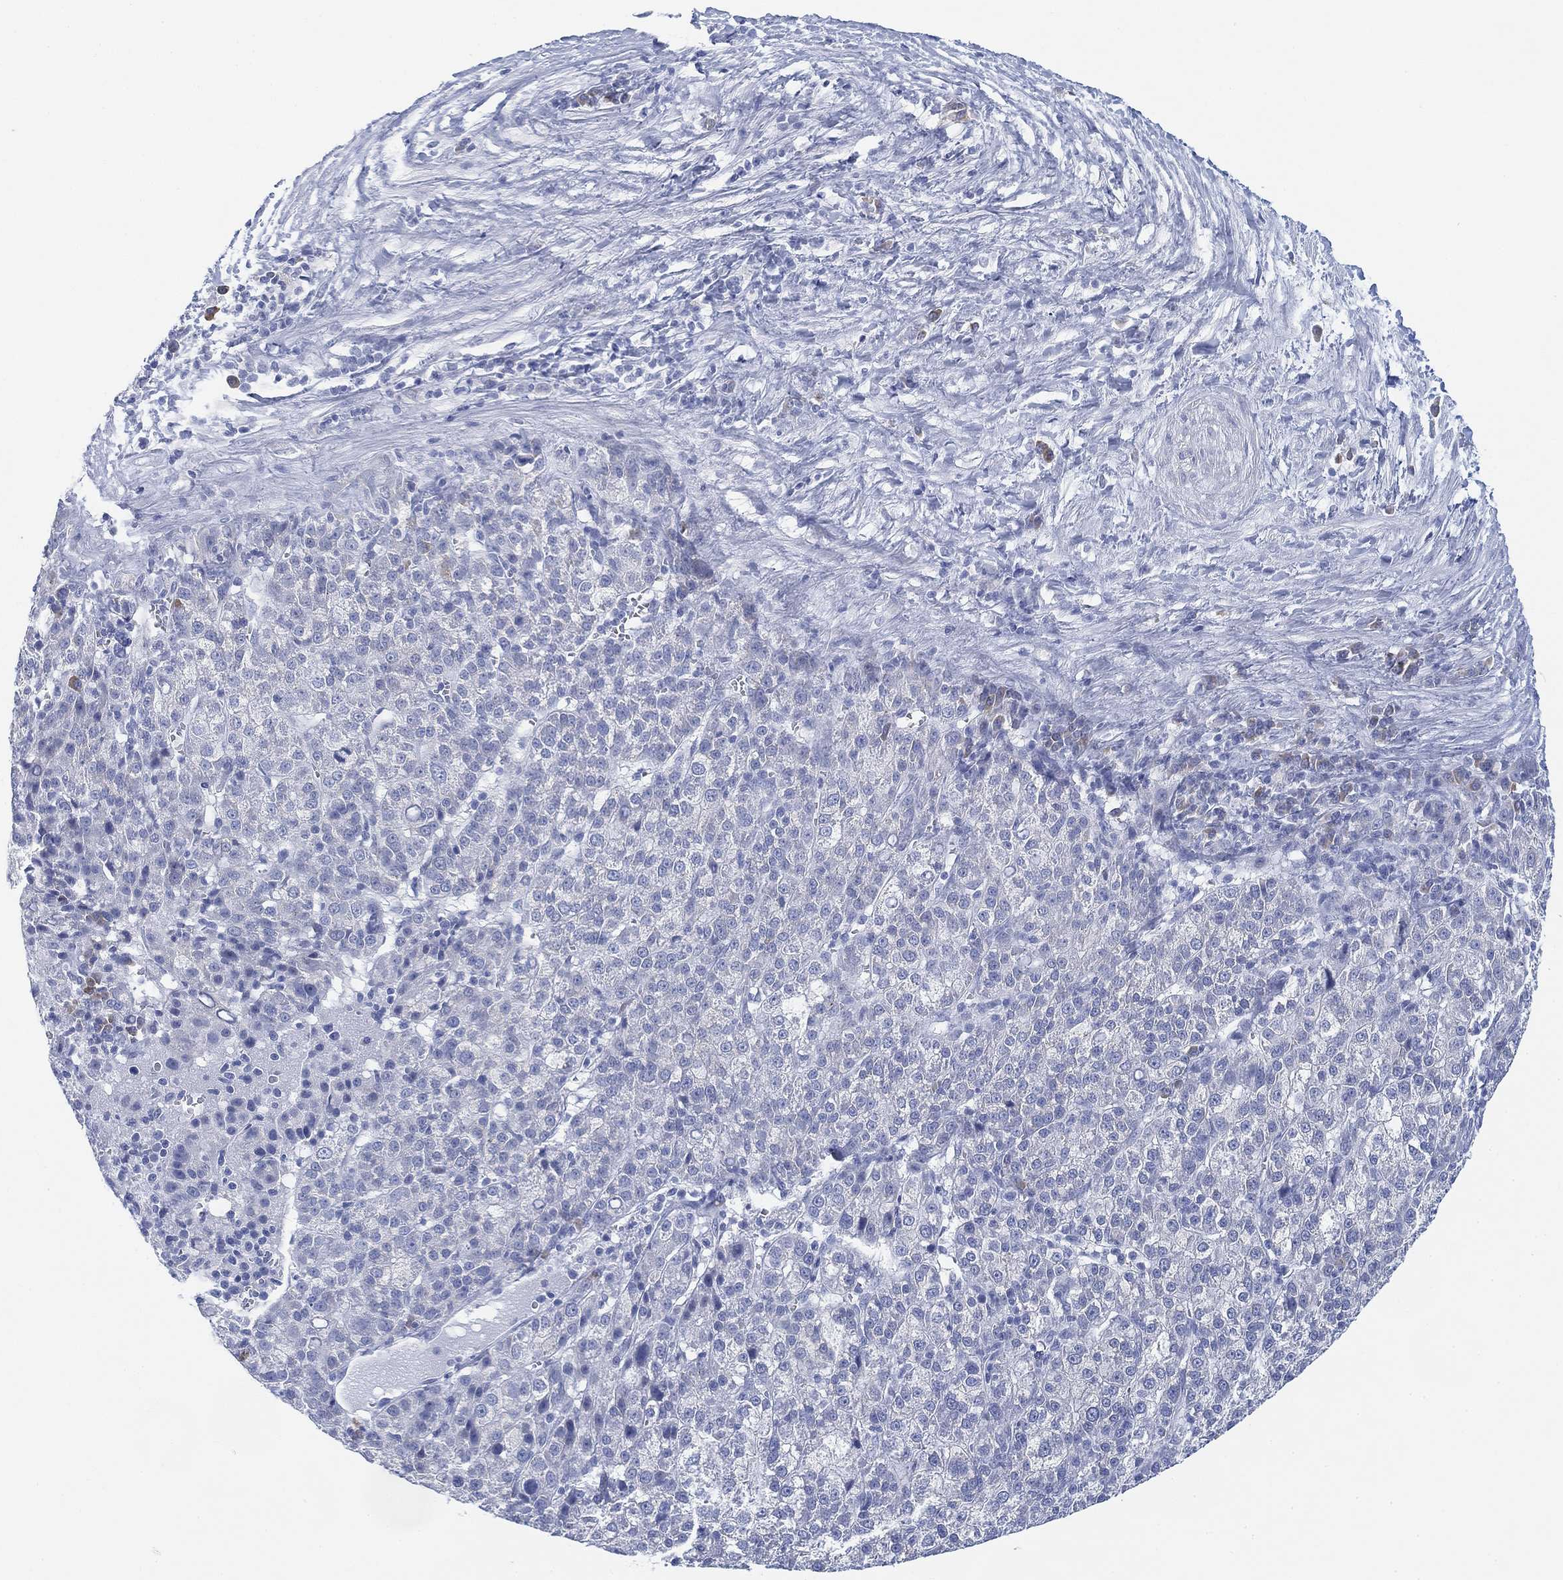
{"staining": {"intensity": "negative", "quantity": "none", "location": "none"}, "tissue": "liver cancer", "cell_type": "Tumor cells", "image_type": "cancer", "snomed": [{"axis": "morphology", "description": "Carcinoma, Hepatocellular, NOS"}, {"axis": "topography", "description": "Liver"}], "caption": "DAB (3,3'-diaminobenzidine) immunohistochemical staining of human liver hepatocellular carcinoma displays no significant expression in tumor cells.", "gene": "GCNA", "patient": {"sex": "female", "age": 60}}